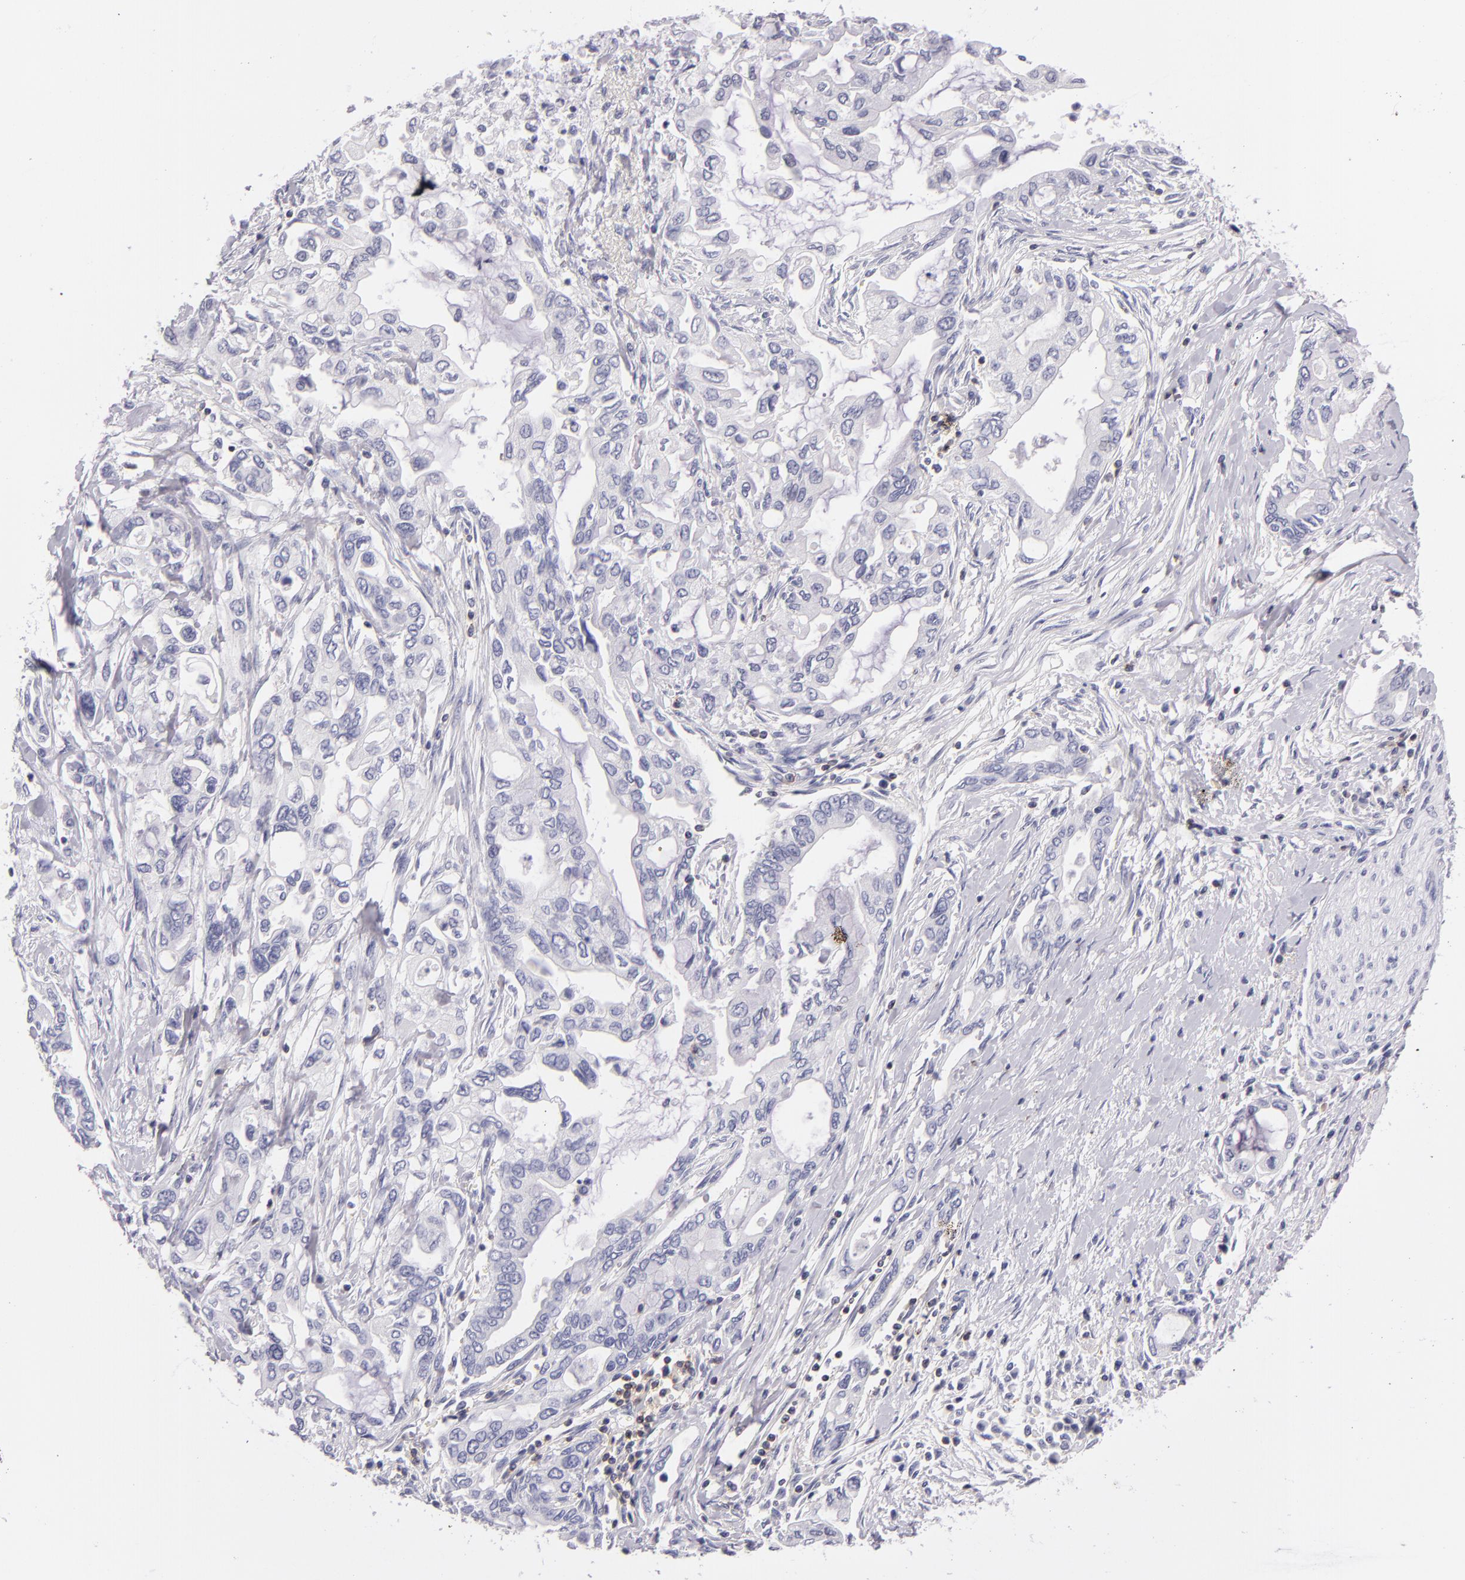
{"staining": {"intensity": "negative", "quantity": "none", "location": "none"}, "tissue": "pancreatic cancer", "cell_type": "Tumor cells", "image_type": "cancer", "snomed": [{"axis": "morphology", "description": "Adenocarcinoma, NOS"}, {"axis": "topography", "description": "Pancreas"}], "caption": "Immunohistochemical staining of human pancreatic cancer shows no significant expression in tumor cells.", "gene": "CD48", "patient": {"sex": "female", "age": 57}}